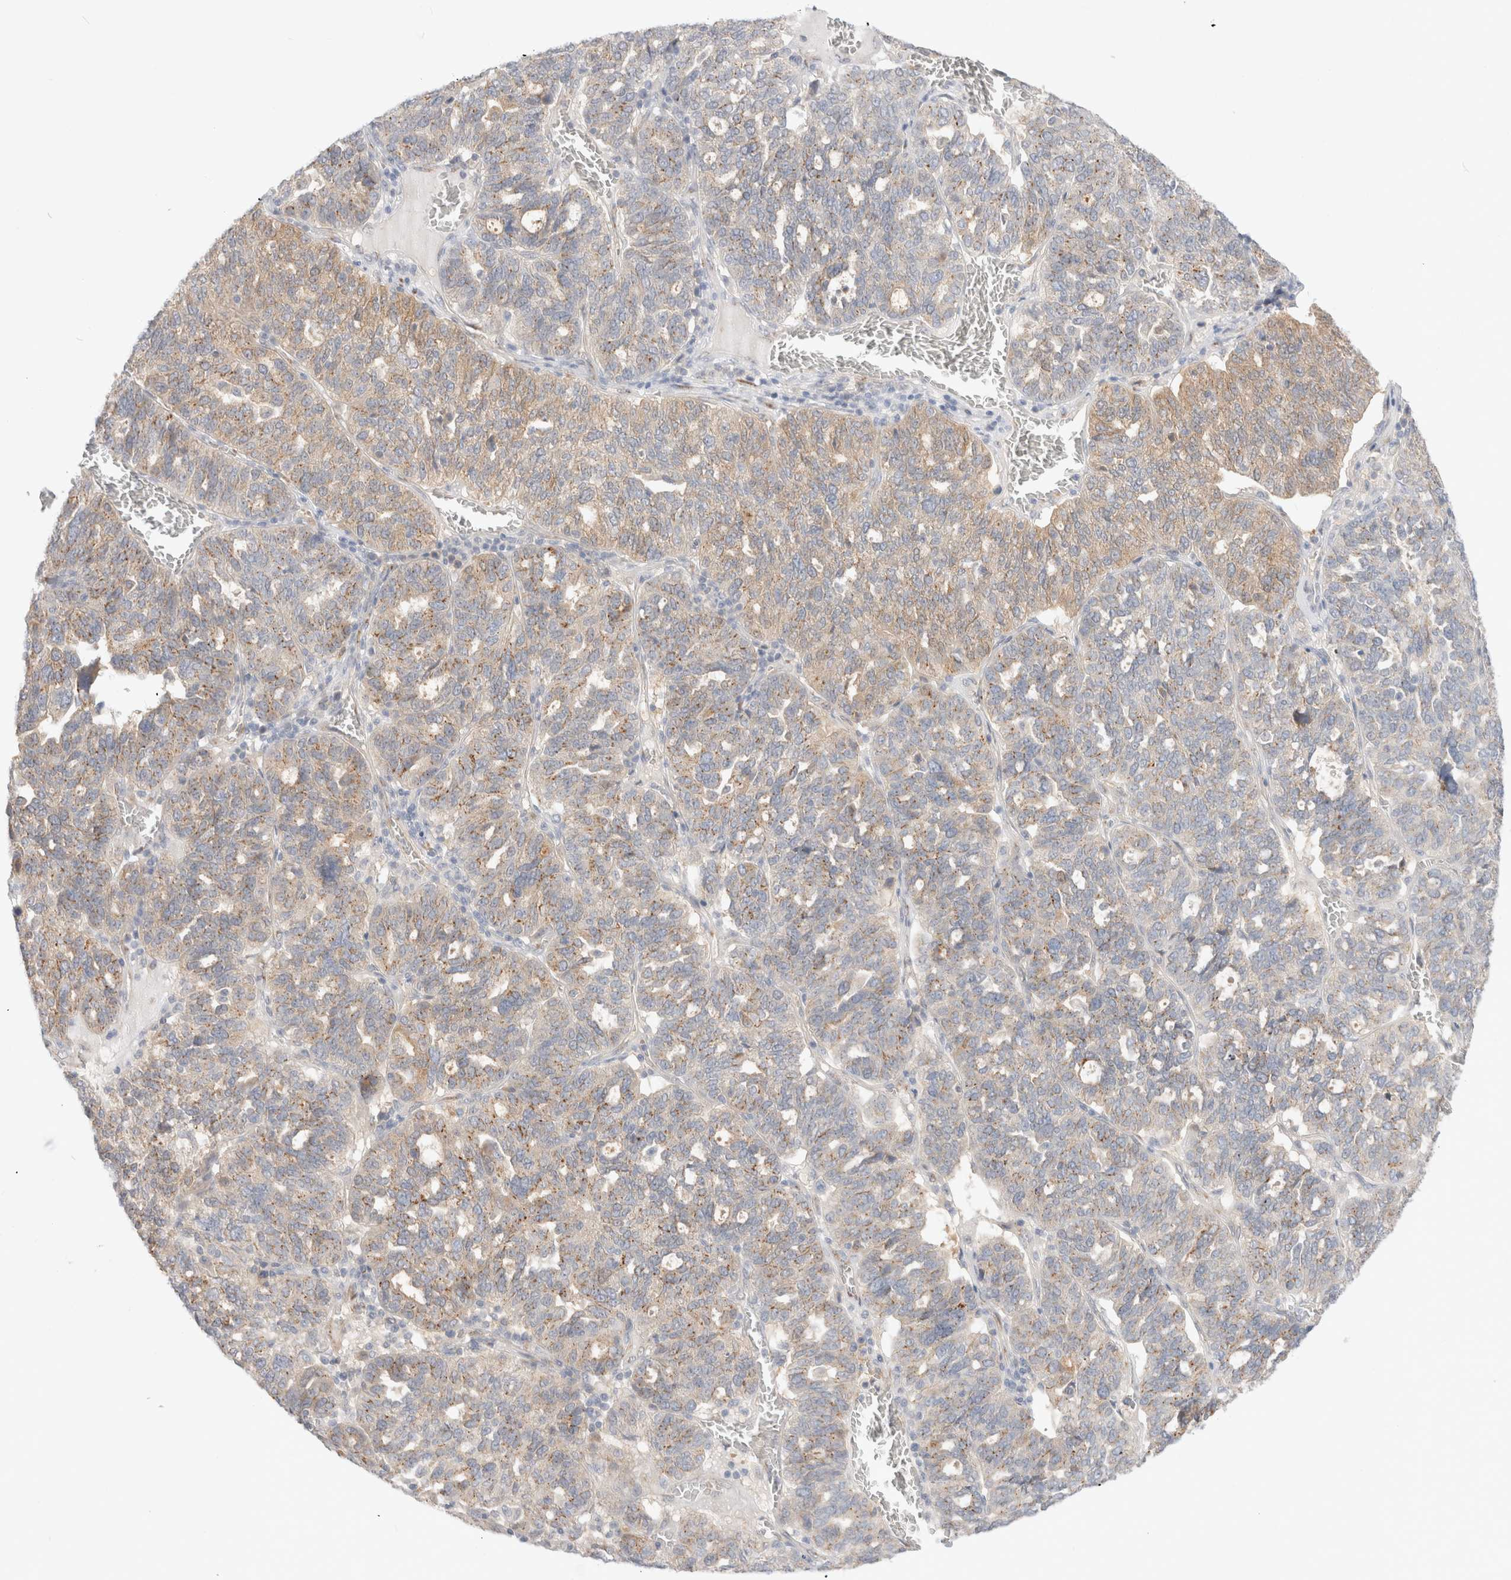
{"staining": {"intensity": "weak", "quantity": "<25%", "location": "cytoplasmic/membranous"}, "tissue": "ovarian cancer", "cell_type": "Tumor cells", "image_type": "cancer", "snomed": [{"axis": "morphology", "description": "Cystadenocarcinoma, serous, NOS"}, {"axis": "topography", "description": "Ovary"}], "caption": "Ovarian serous cystadenocarcinoma stained for a protein using immunohistochemistry exhibits no positivity tumor cells.", "gene": "EFCAB13", "patient": {"sex": "female", "age": 59}}